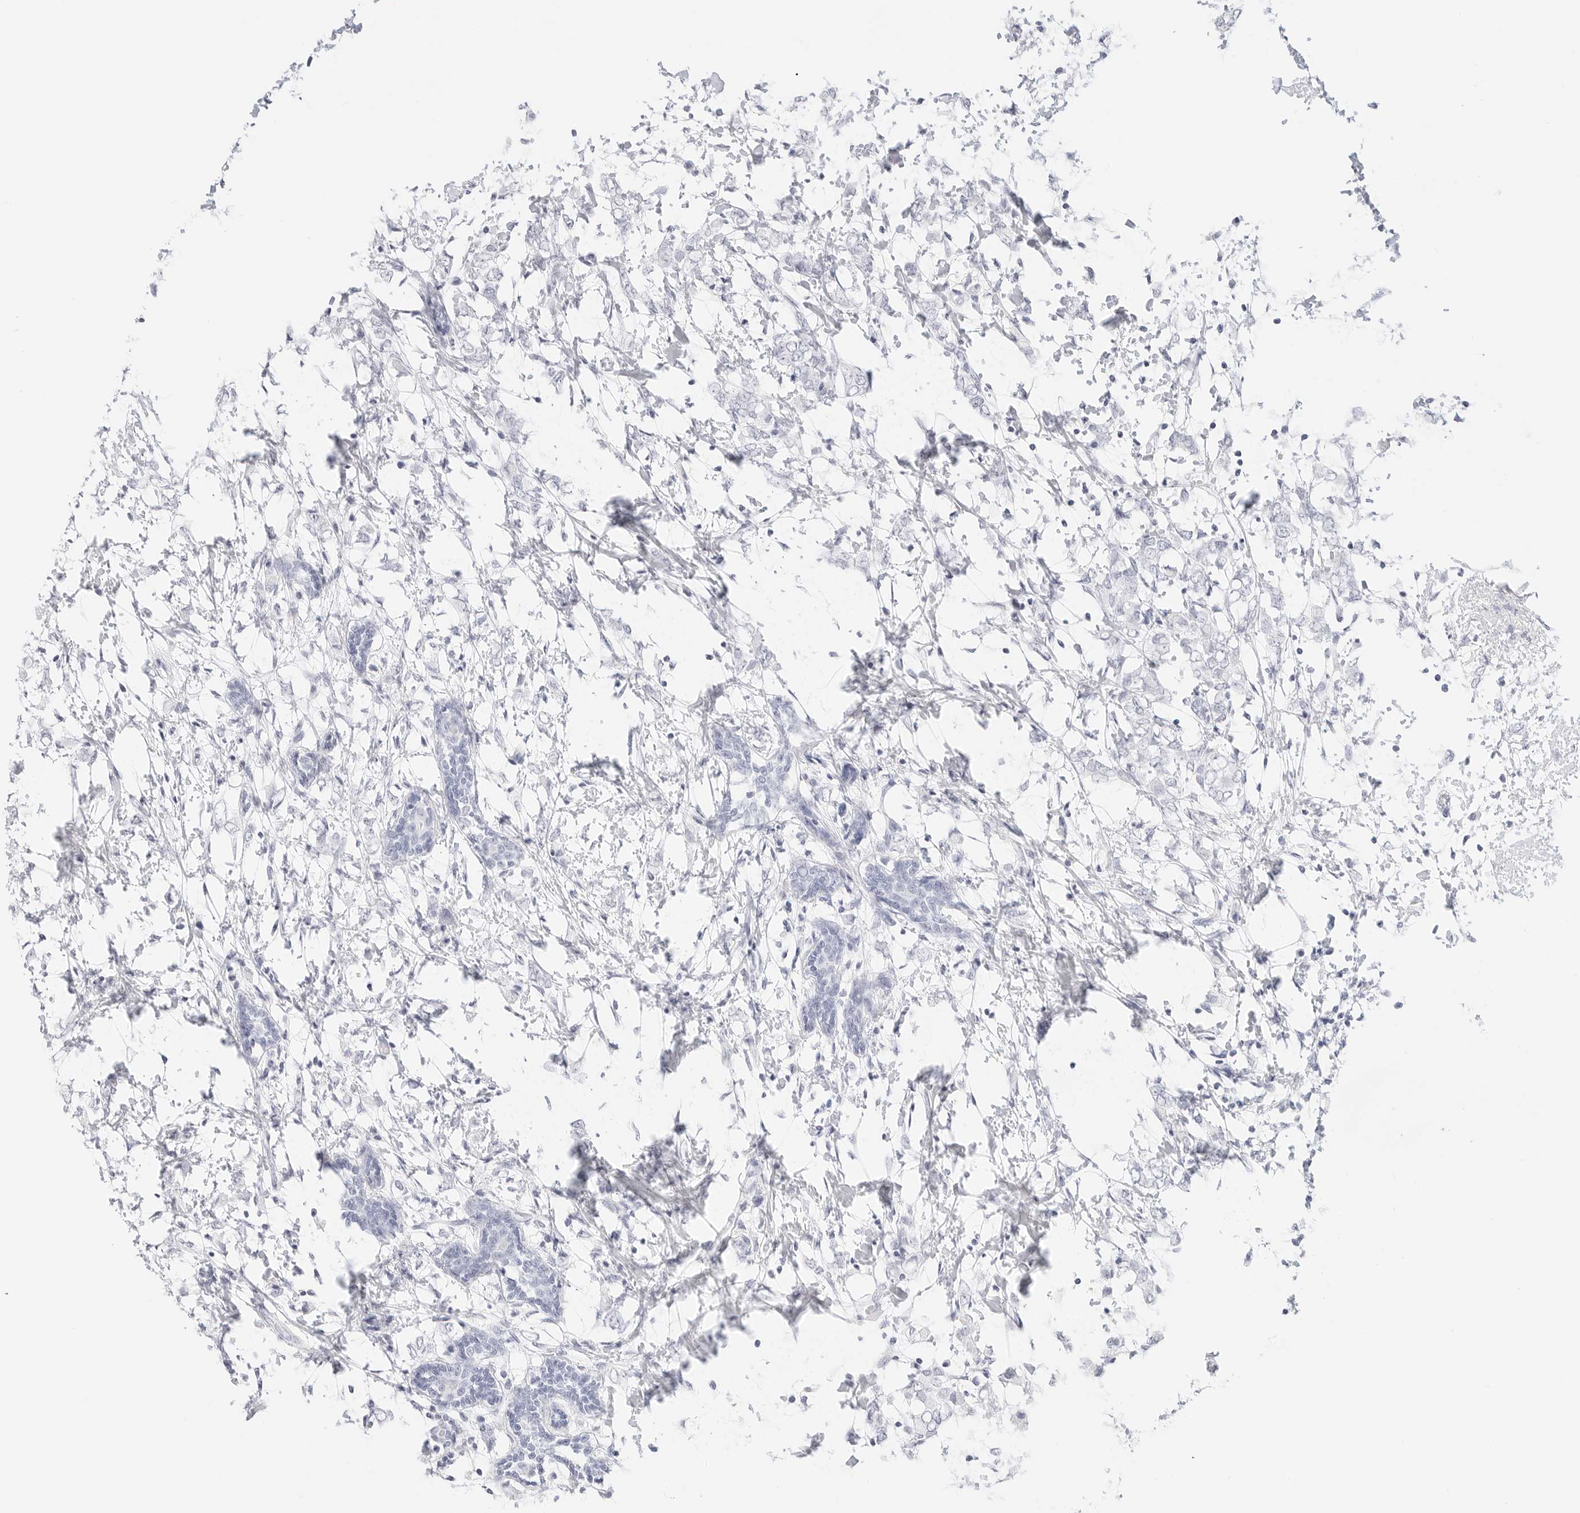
{"staining": {"intensity": "negative", "quantity": "none", "location": "none"}, "tissue": "breast cancer", "cell_type": "Tumor cells", "image_type": "cancer", "snomed": [{"axis": "morphology", "description": "Normal tissue, NOS"}, {"axis": "morphology", "description": "Lobular carcinoma"}, {"axis": "topography", "description": "Breast"}], "caption": "IHC photomicrograph of human lobular carcinoma (breast) stained for a protein (brown), which displays no staining in tumor cells. (DAB (3,3'-diaminobenzidine) immunohistochemistry (IHC), high magnification).", "gene": "TFF2", "patient": {"sex": "female", "age": 47}}